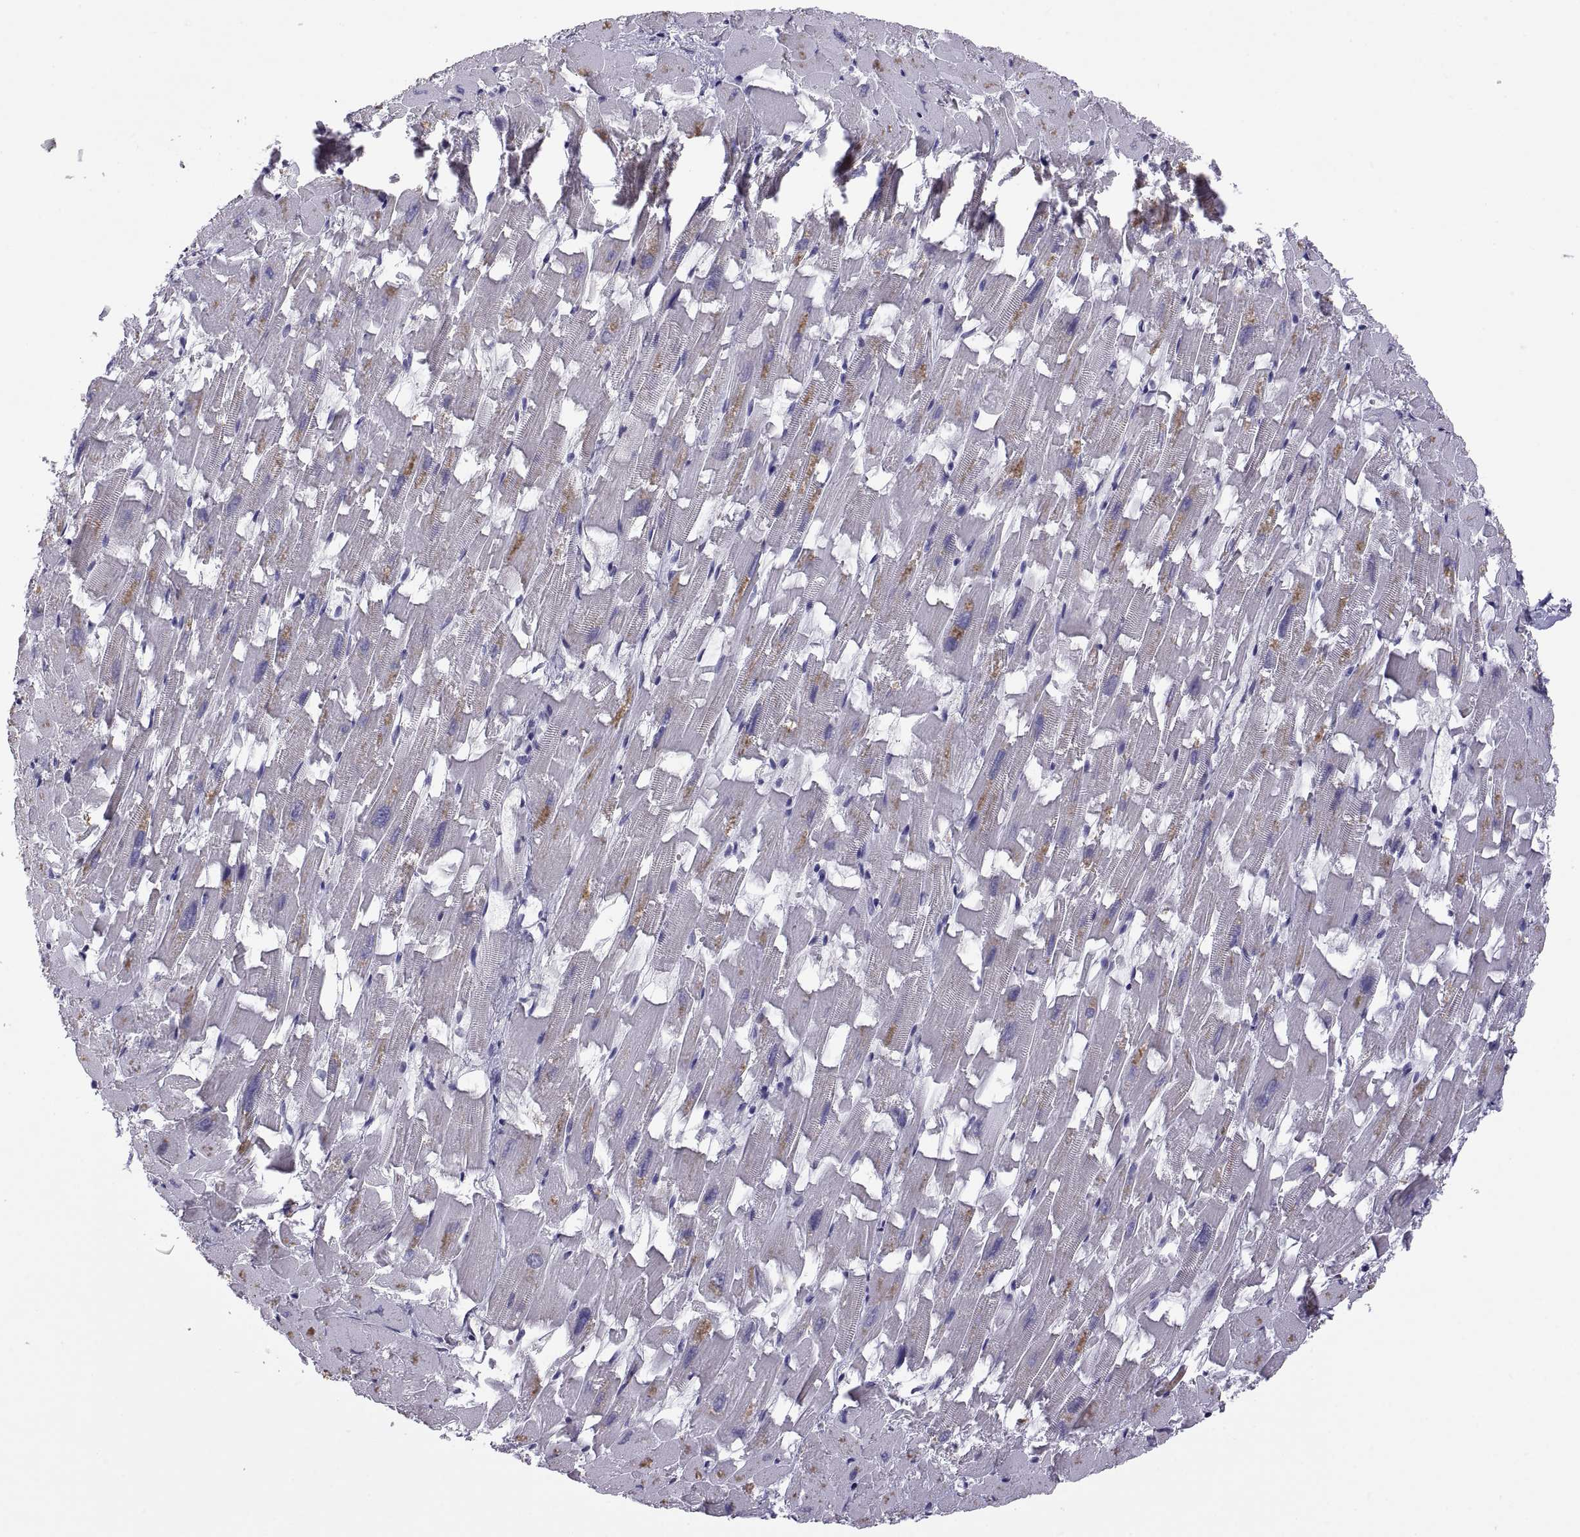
{"staining": {"intensity": "negative", "quantity": "none", "location": "none"}, "tissue": "heart muscle", "cell_type": "Cardiomyocytes", "image_type": "normal", "snomed": [{"axis": "morphology", "description": "Normal tissue, NOS"}, {"axis": "topography", "description": "Heart"}], "caption": "Immunohistochemistry of benign heart muscle exhibits no expression in cardiomyocytes.", "gene": "FGF9", "patient": {"sex": "female", "age": 64}}